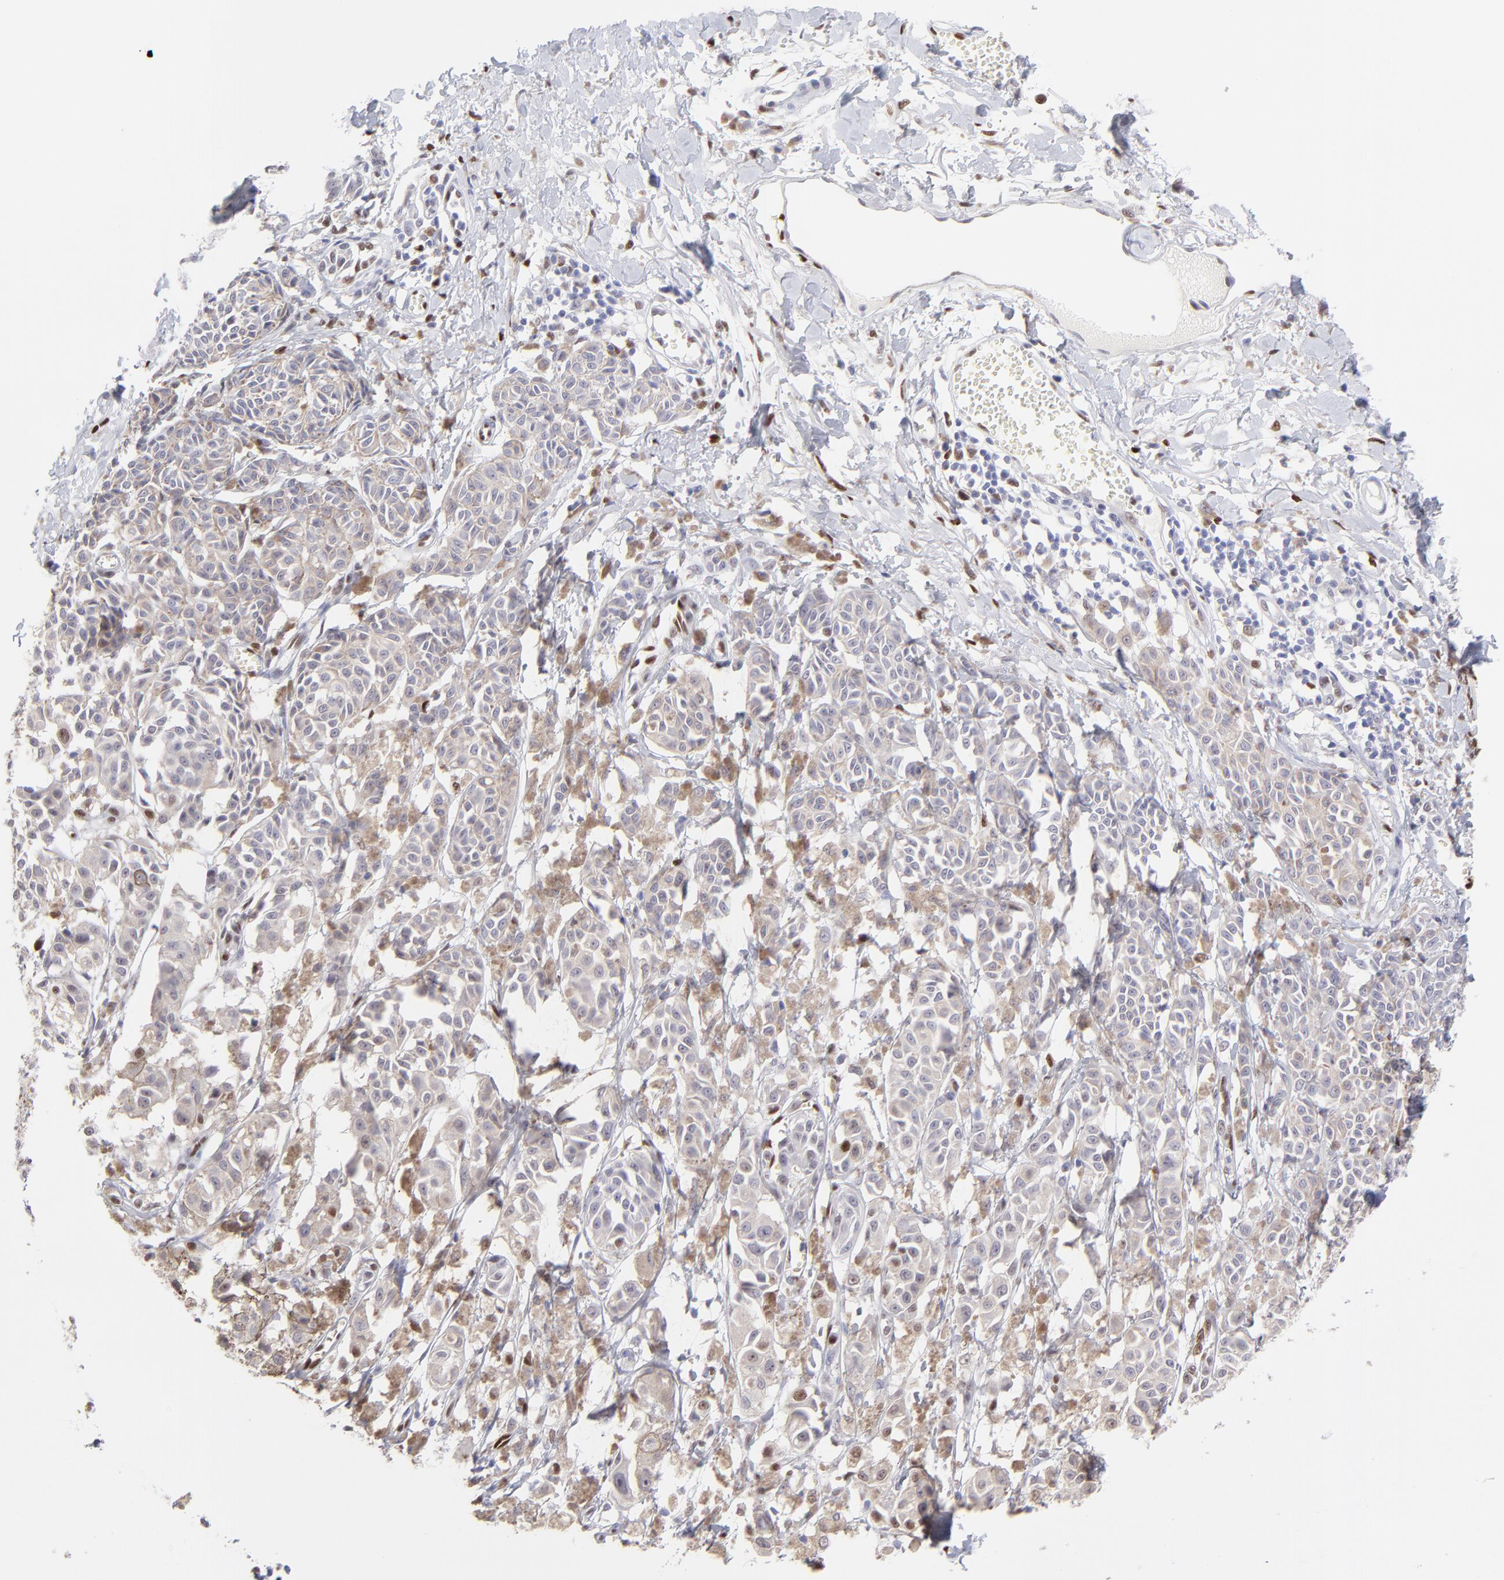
{"staining": {"intensity": "negative", "quantity": "none", "location": "none"}, "tissue": "melanoma", "cell_type": "Tumor cells", "image_type": "cancer", "snomed": [{"axis": "morphology", "description": "Malignant melanoma, NOS"}, {"axis": "topography", "description": "Skin"}], "caption": "There is no significant positivity in tumor cells of malignant melanoma.", "gene": "KLF4", "patient": {"sex": "male", "age": 76}}